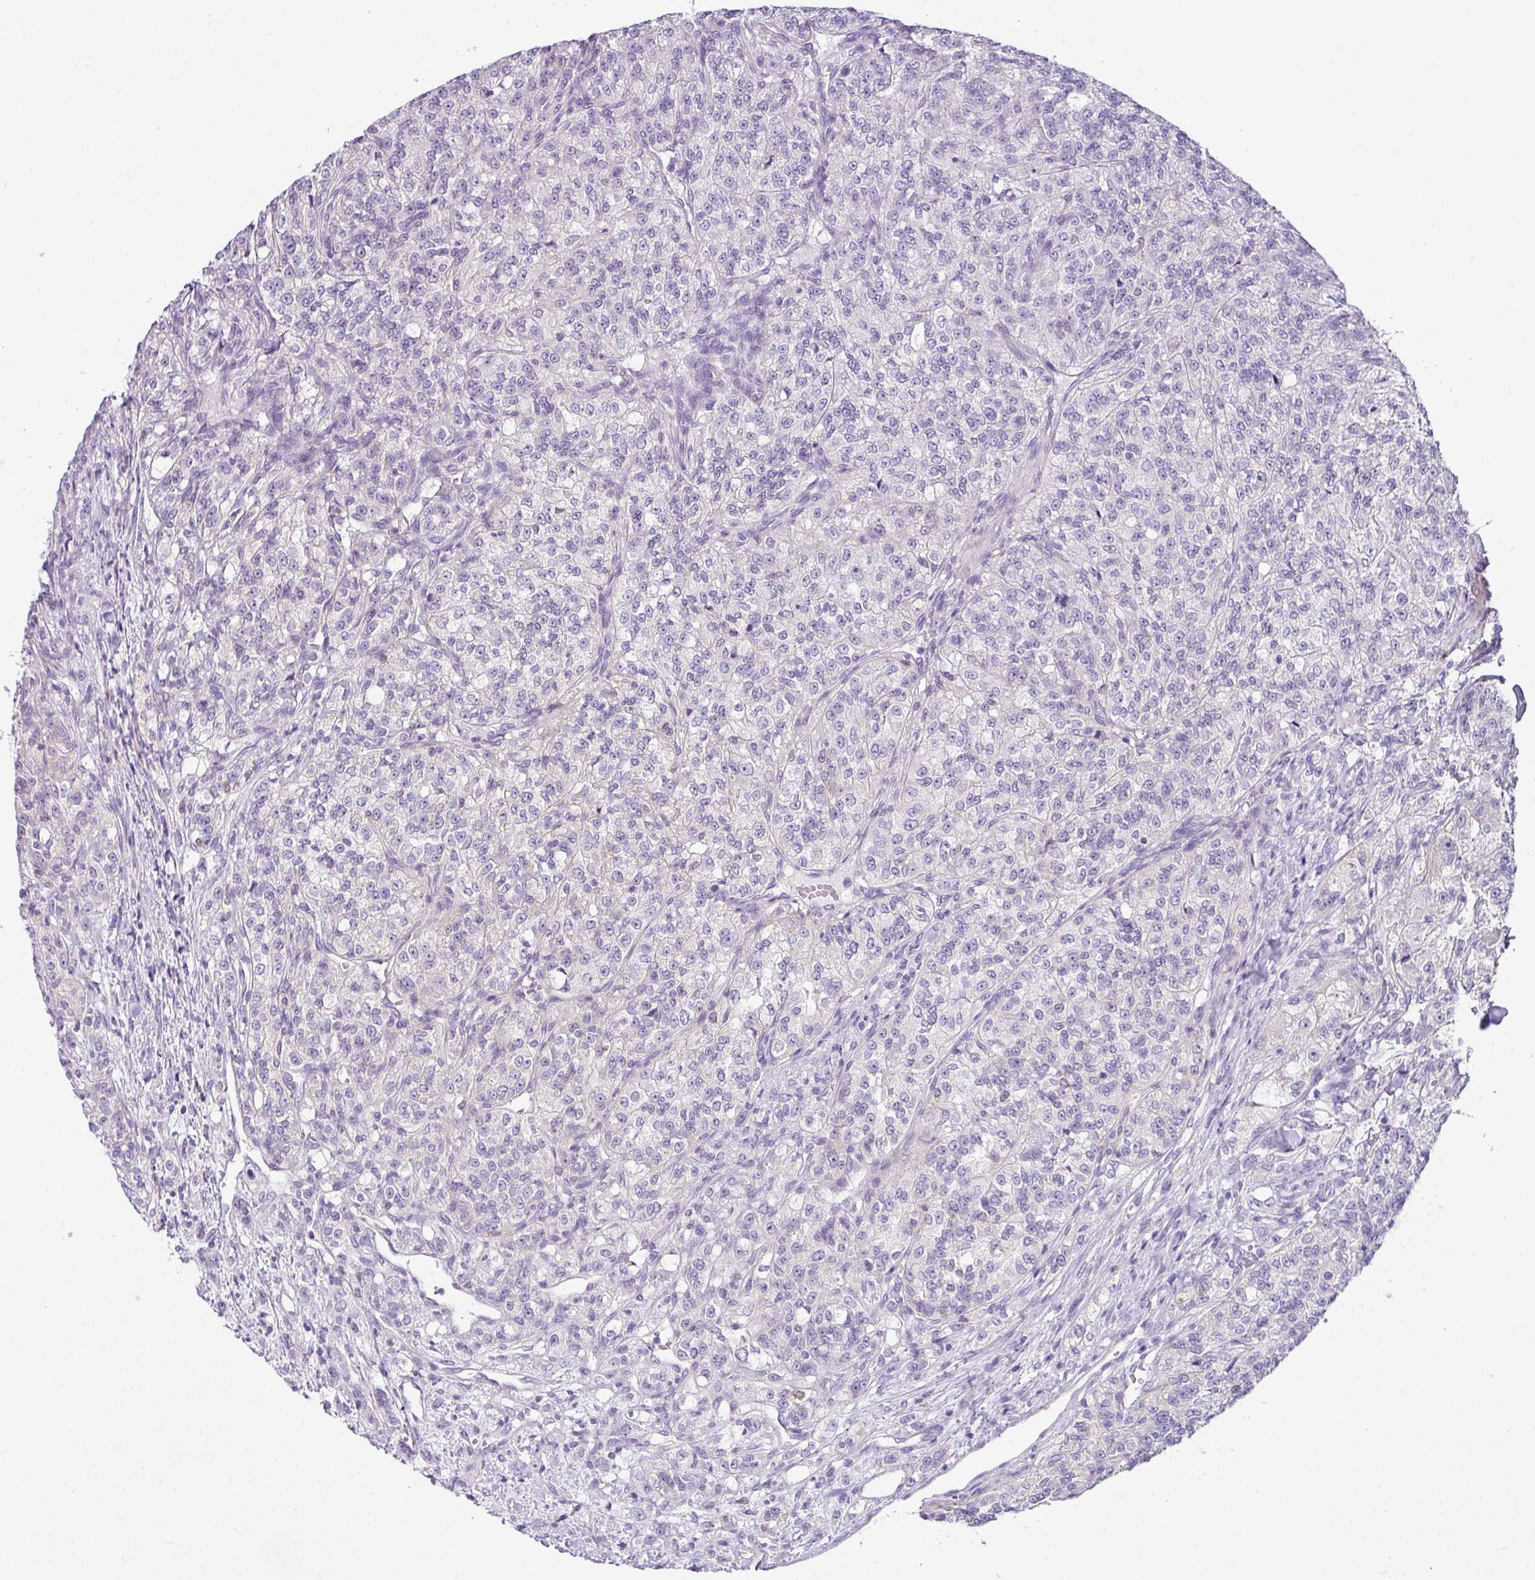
{"staining": {"intensity": "negative", "quantity": "none", "location": "none"}, "tissue": "renal cancer", "cell_type": "Tumor cells", "image_type": "cancer", "snomed": [{"axis": "morphology", "description": "Adenocarcinoma, NOS"}, {"axis": "topography", "description": "Kidney"}], "caption": "Tumor cells show no significant positivity in renal cancer (adenocarcinoma). (DAB (3,3'-diaminobenzidine) IHC visualized using brightfield microscopy, high magnification).", "gene": "HMCN2", "patient": {"sex": "female", "age": 63}}